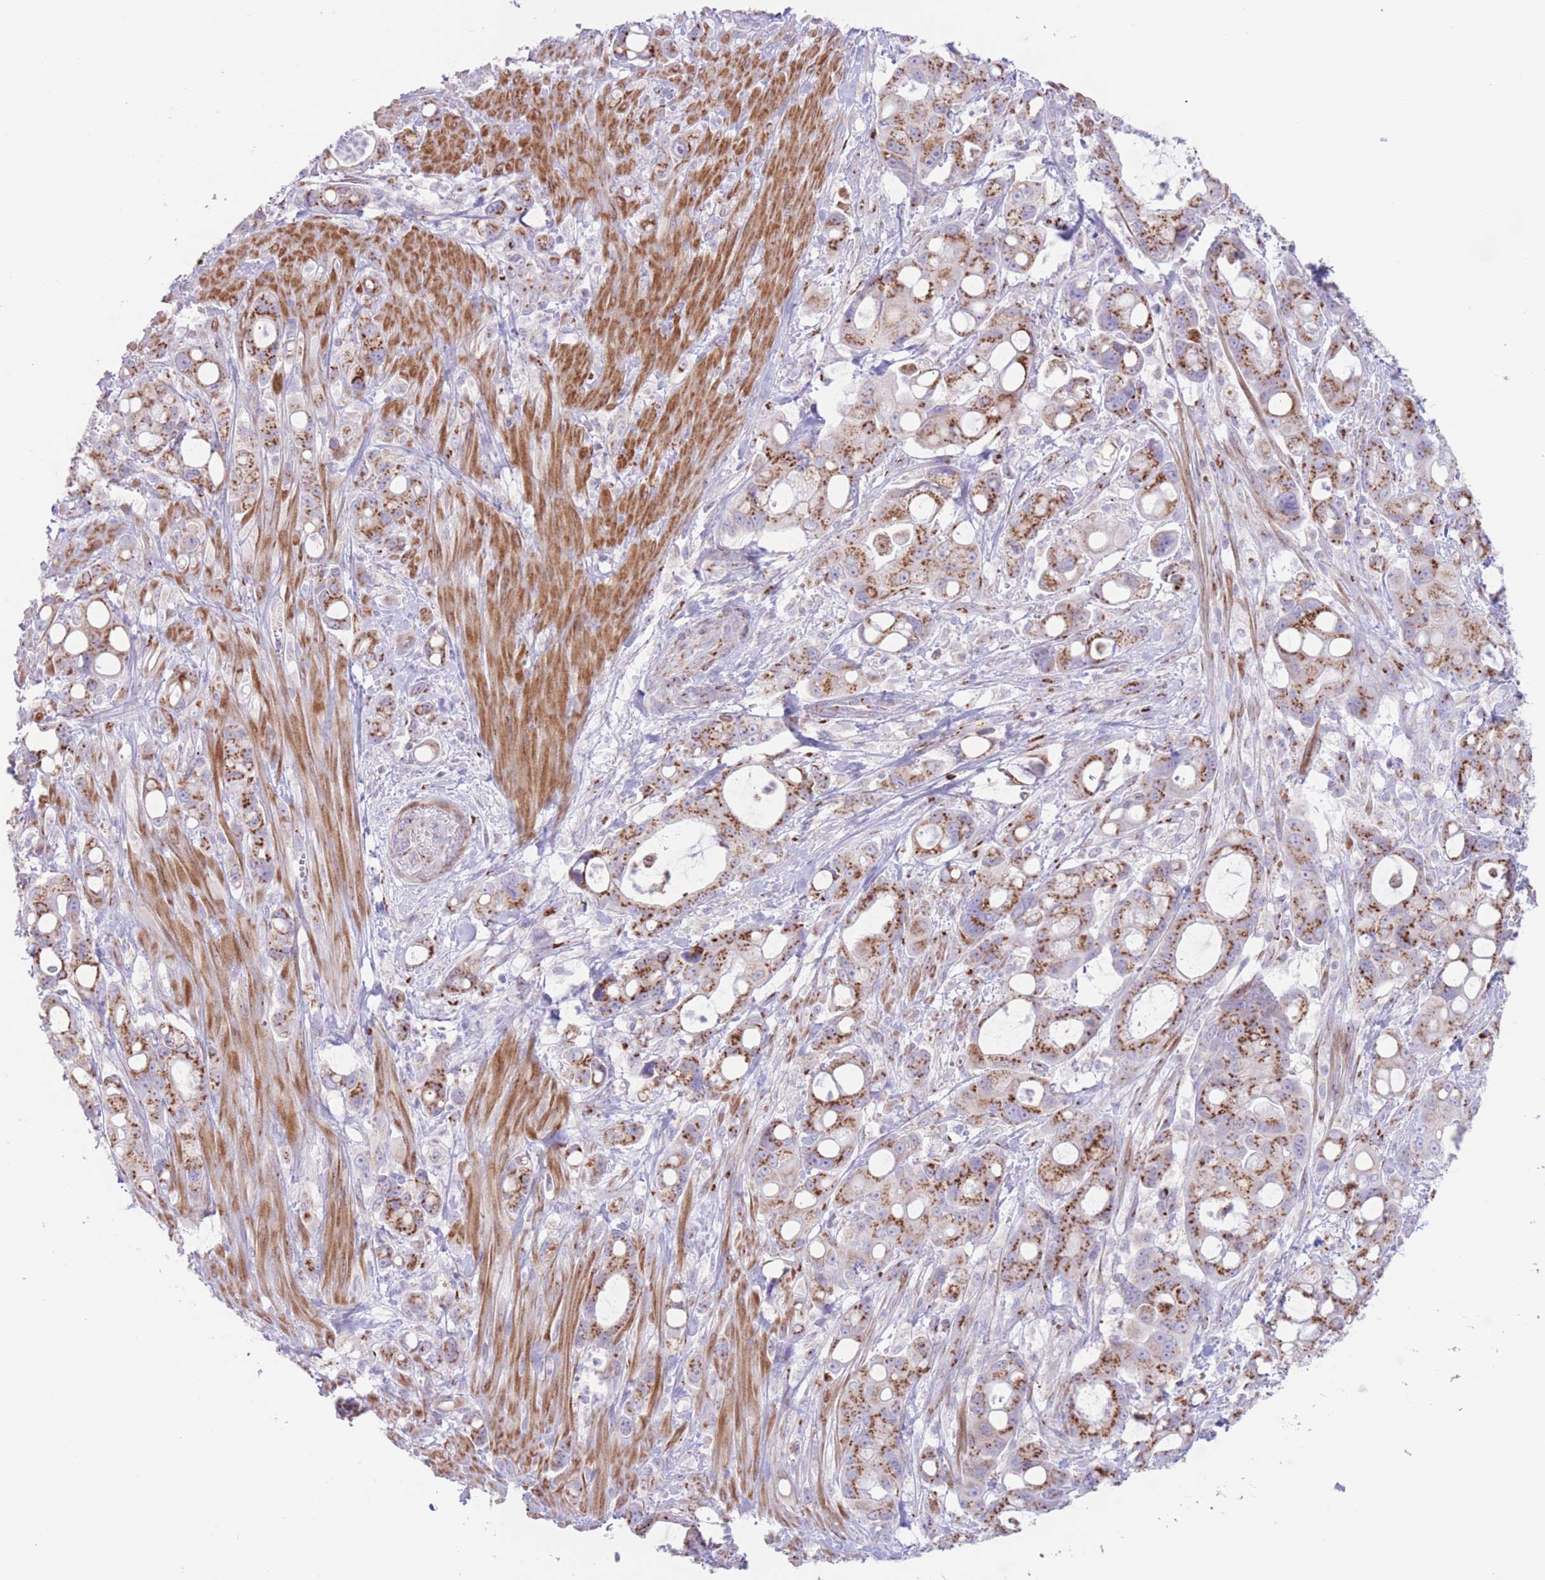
{"staining": {"intensity": "strong", "quantity": ">75%", "location": "cytoplasmic/membranous"}, "tissue": "pancreatic cancer", "cell_type": "Tumor cells", "image_type": "cancer", "snomed": [{"axis": "morphology", "description": "Adenocarcinoma, NOS"}, {"axis": "topography", "description": "Pancreas"}], "caption": "Protein staining of pancreatic cancer (adenocarcinoma) tissue demonstrates strong cytoplasmic/membranous staining in approximately >75% of tumor cells.", "gene": "MPND", "patient": {"sex": "male", "age": 68}}